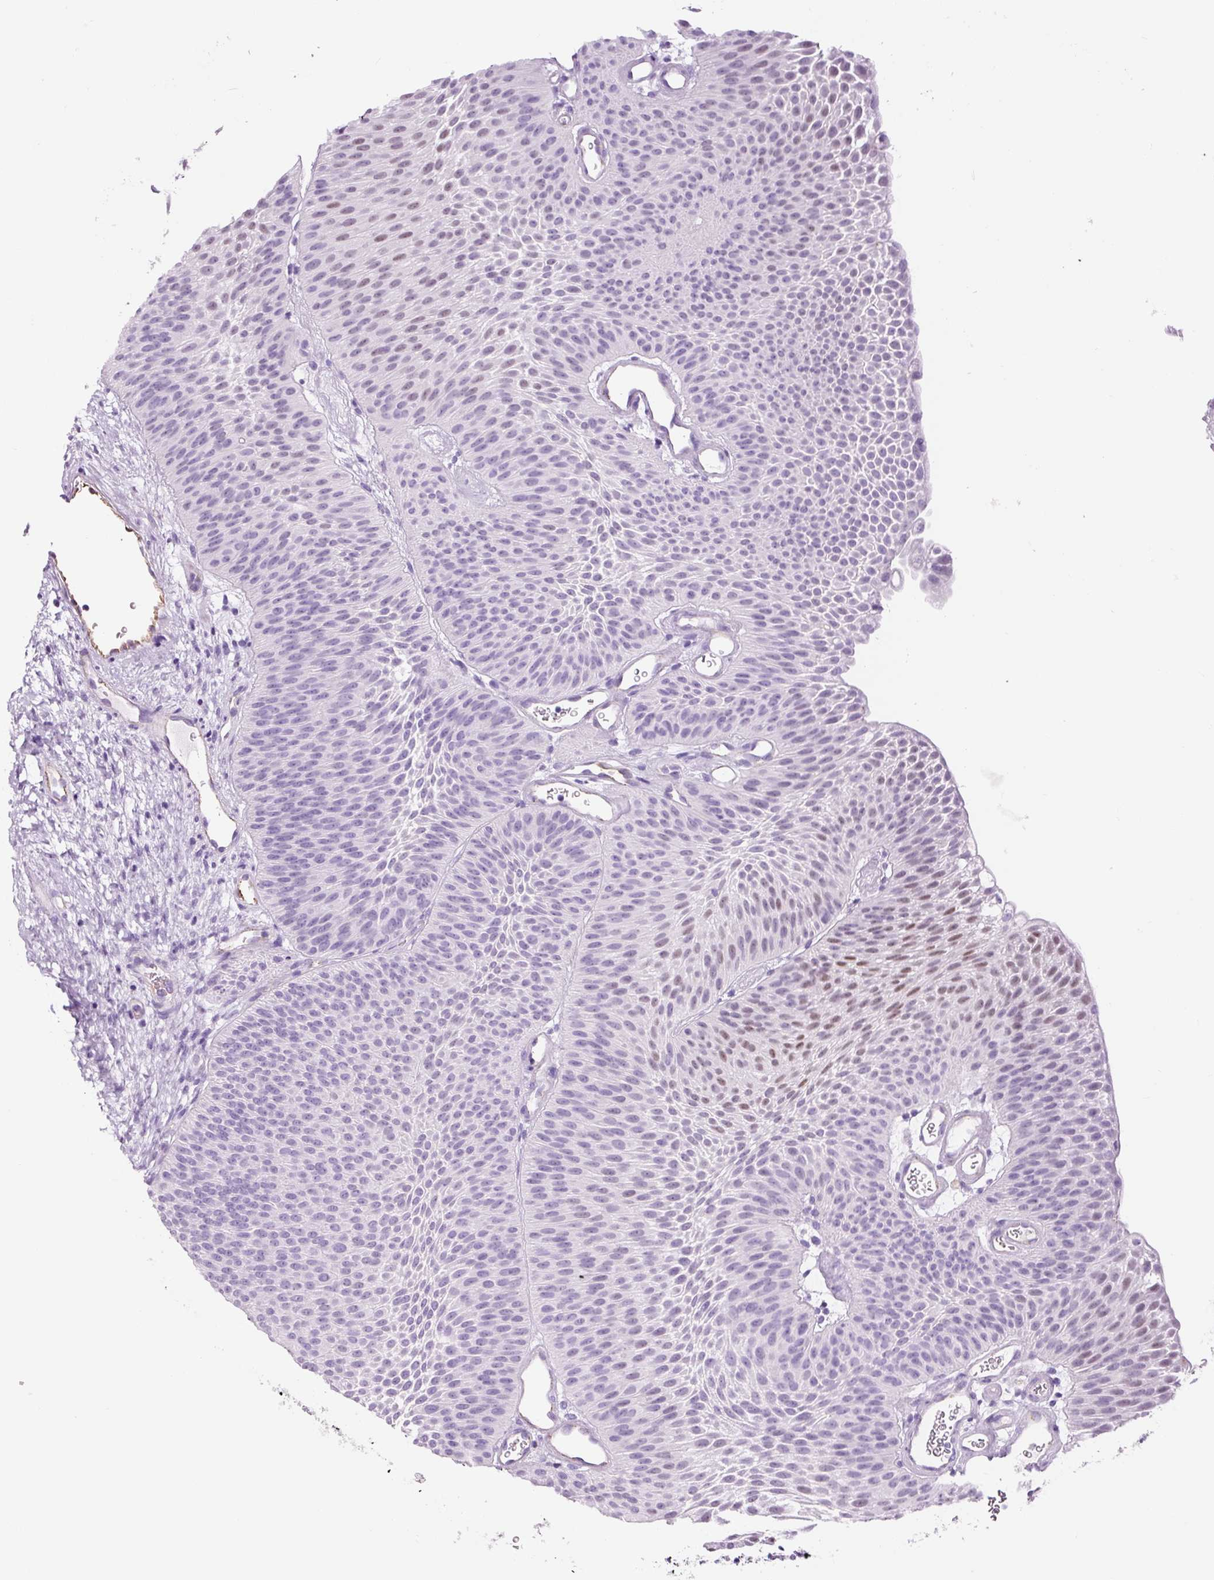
{"staining": {"intensity": "moderate", "quantity": "<25%", "location": "nuclear"}, "tissue": "urothelial cancer", "cell_type": "Tumor cells", "image_type": "cancer", "snomed": [{"axis": "morphology", "description": "Urothelial carcinoma, Low grade"}, {"axis": "topography", "description": "Urinary bladder"}], "caption": "Urothelial carcinoma (low-grade) stained with immunohistochemistry demonstrates moderate nuclear staining in about <25% of tumor cells.", "gene": "ADSS1", "patient": {"sex": "female", "age": 60}}